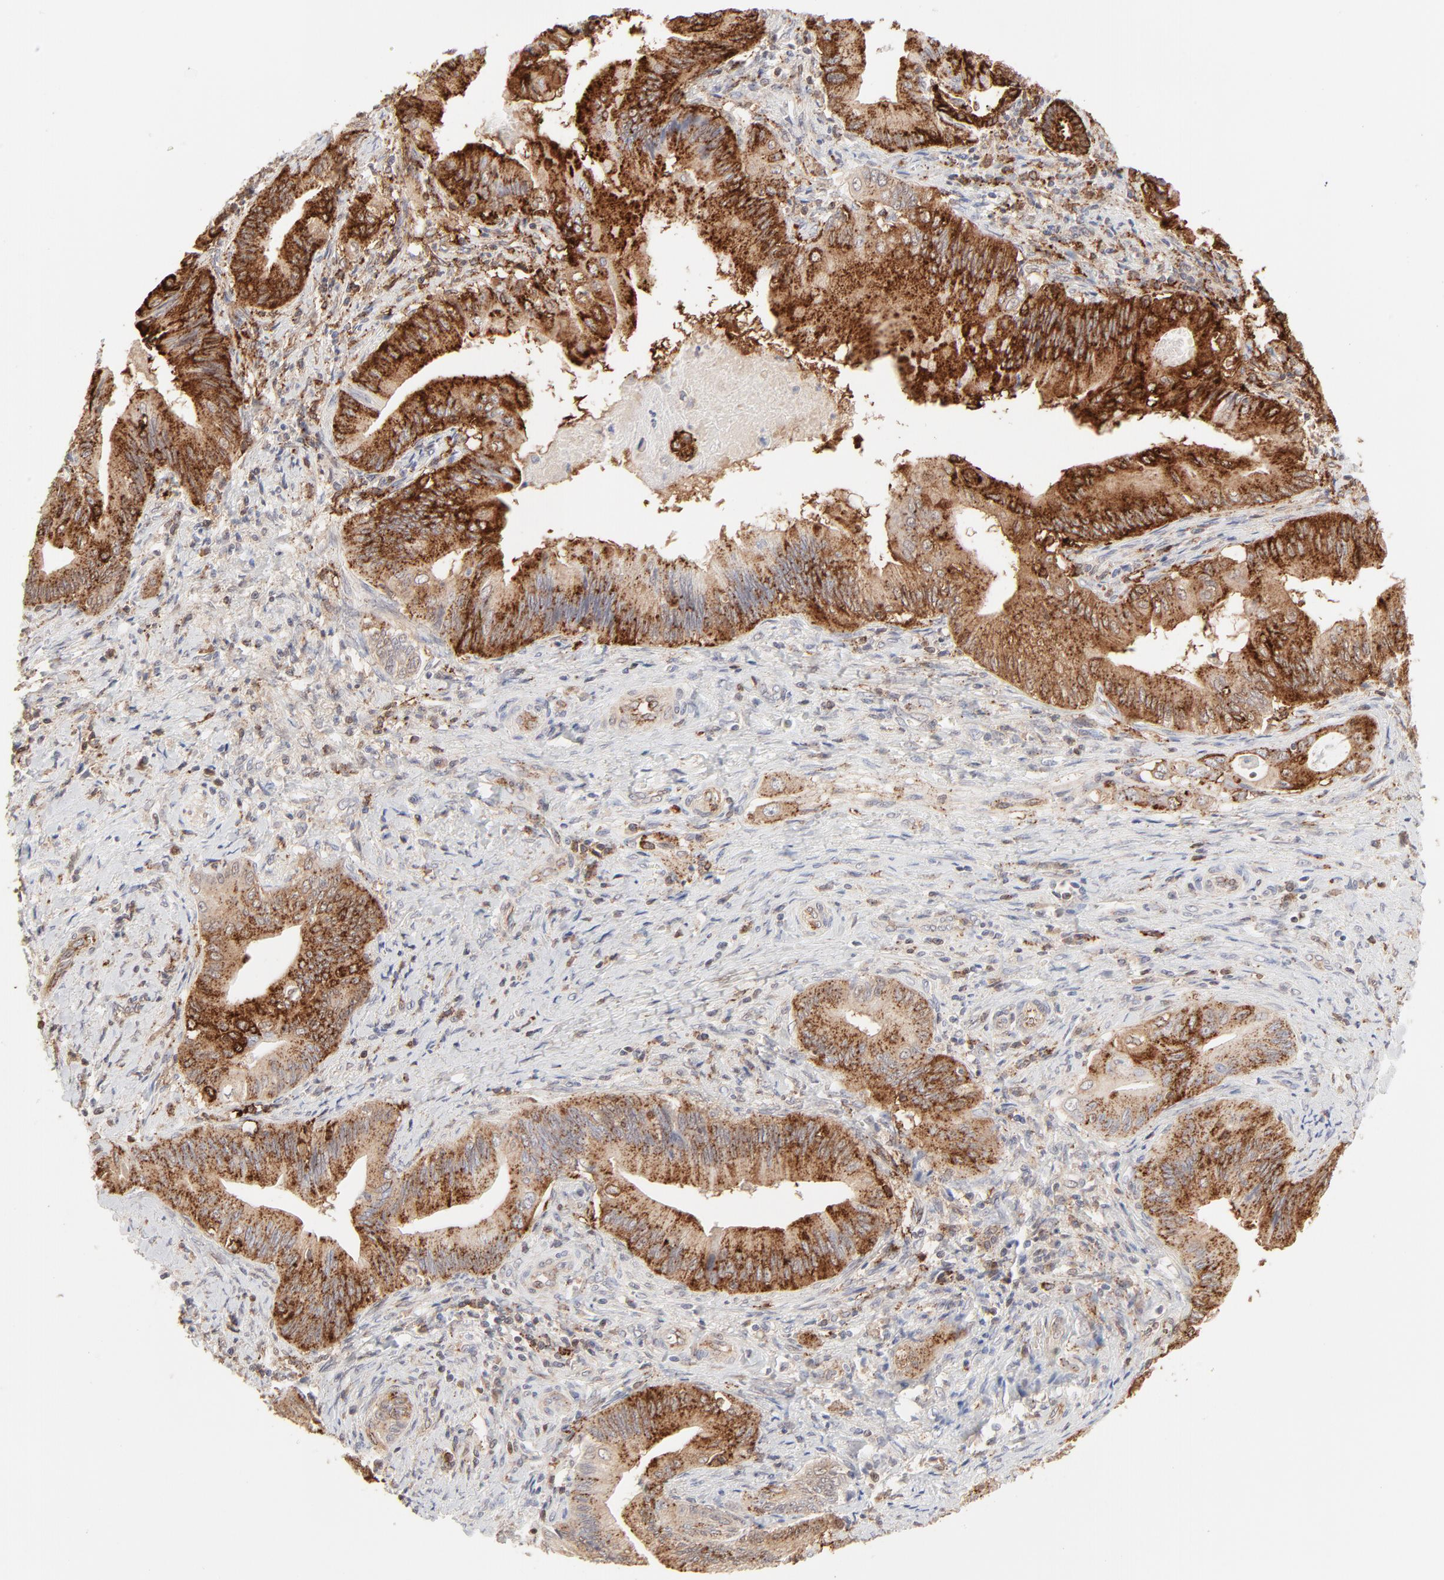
{"staining": {"intensity": "strong", "quantity": ">75%", "location": "cytoplasmic/membranous"}, "tissue": "liver cancer", "cell_type": "Tumor cells", "image_type": "cancer", "snomed": [{"axis": "morphology", "description": "Cholangiocarcinoma"}, {"axis": "topography", "description": "Liver"}], "caption": "Tumor cells reveal high levels of strong cytoplasmic/membranous positivity in approximately >75% of cells in liver cancer. Ihc stains the protein of interest in brown and the nuclei are stained blue.", "gene": "CDK6", "patient": {"sex": "male", "age": 58}}